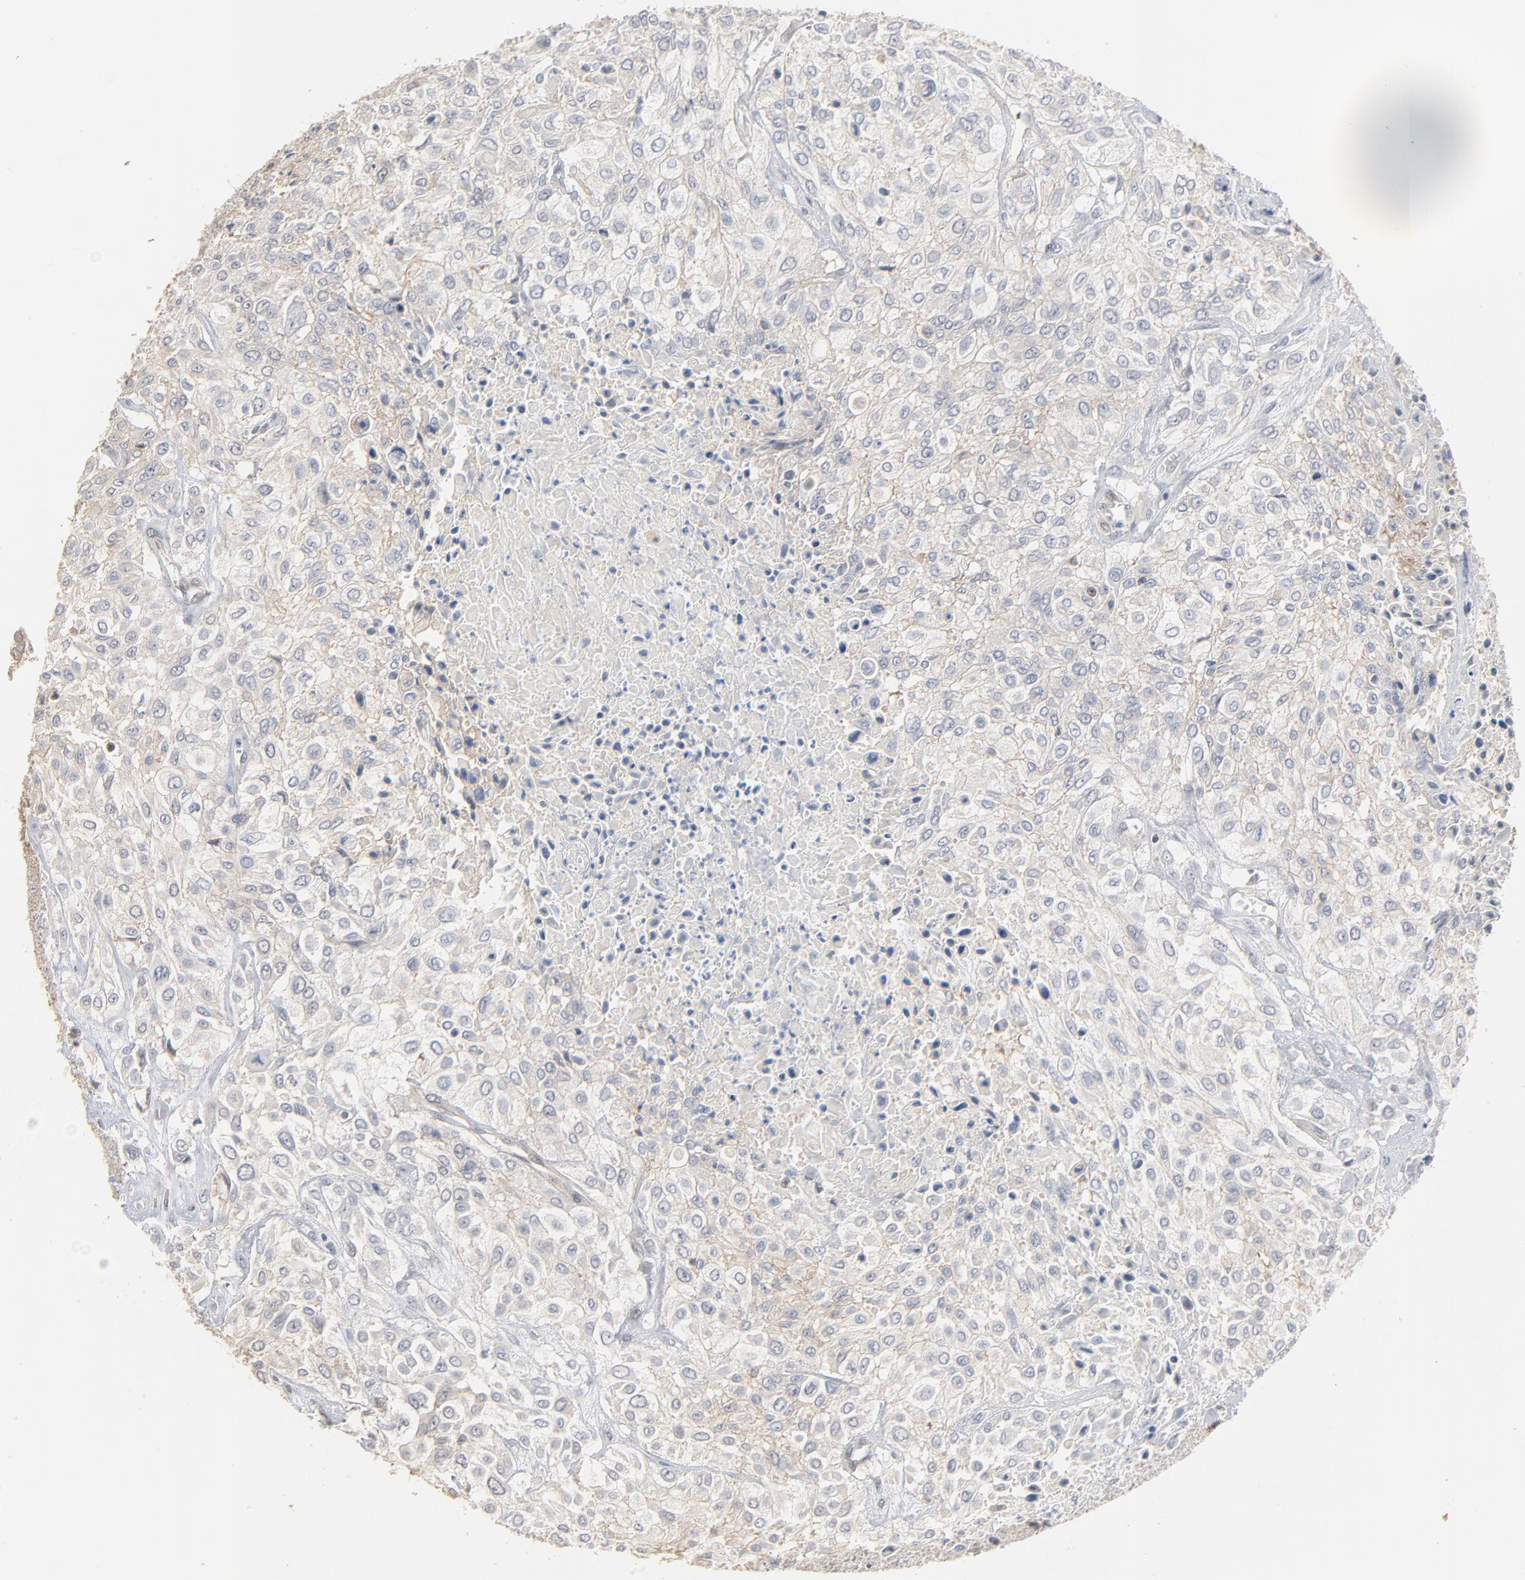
{"staining": {"intensity": "weak", "quantity": "<25%", "location": "cytoplasmic/membranous"}, "tissue": "urothelial cancer", "cell_type": "Tumor cells", "image_type": "cancer", "snomed": [{"axis": "morphology", "description": "Urothelial carcinoma, High grade"}, {"axis": "topography", "description": "Urinary bladder"}], "caption": "DAB immunohistochemical staining of human urothelial cancer displays no significant staining in tumor cells.", "gene": "EPCAM", "patient": {"sex": "male", "age": 57}}